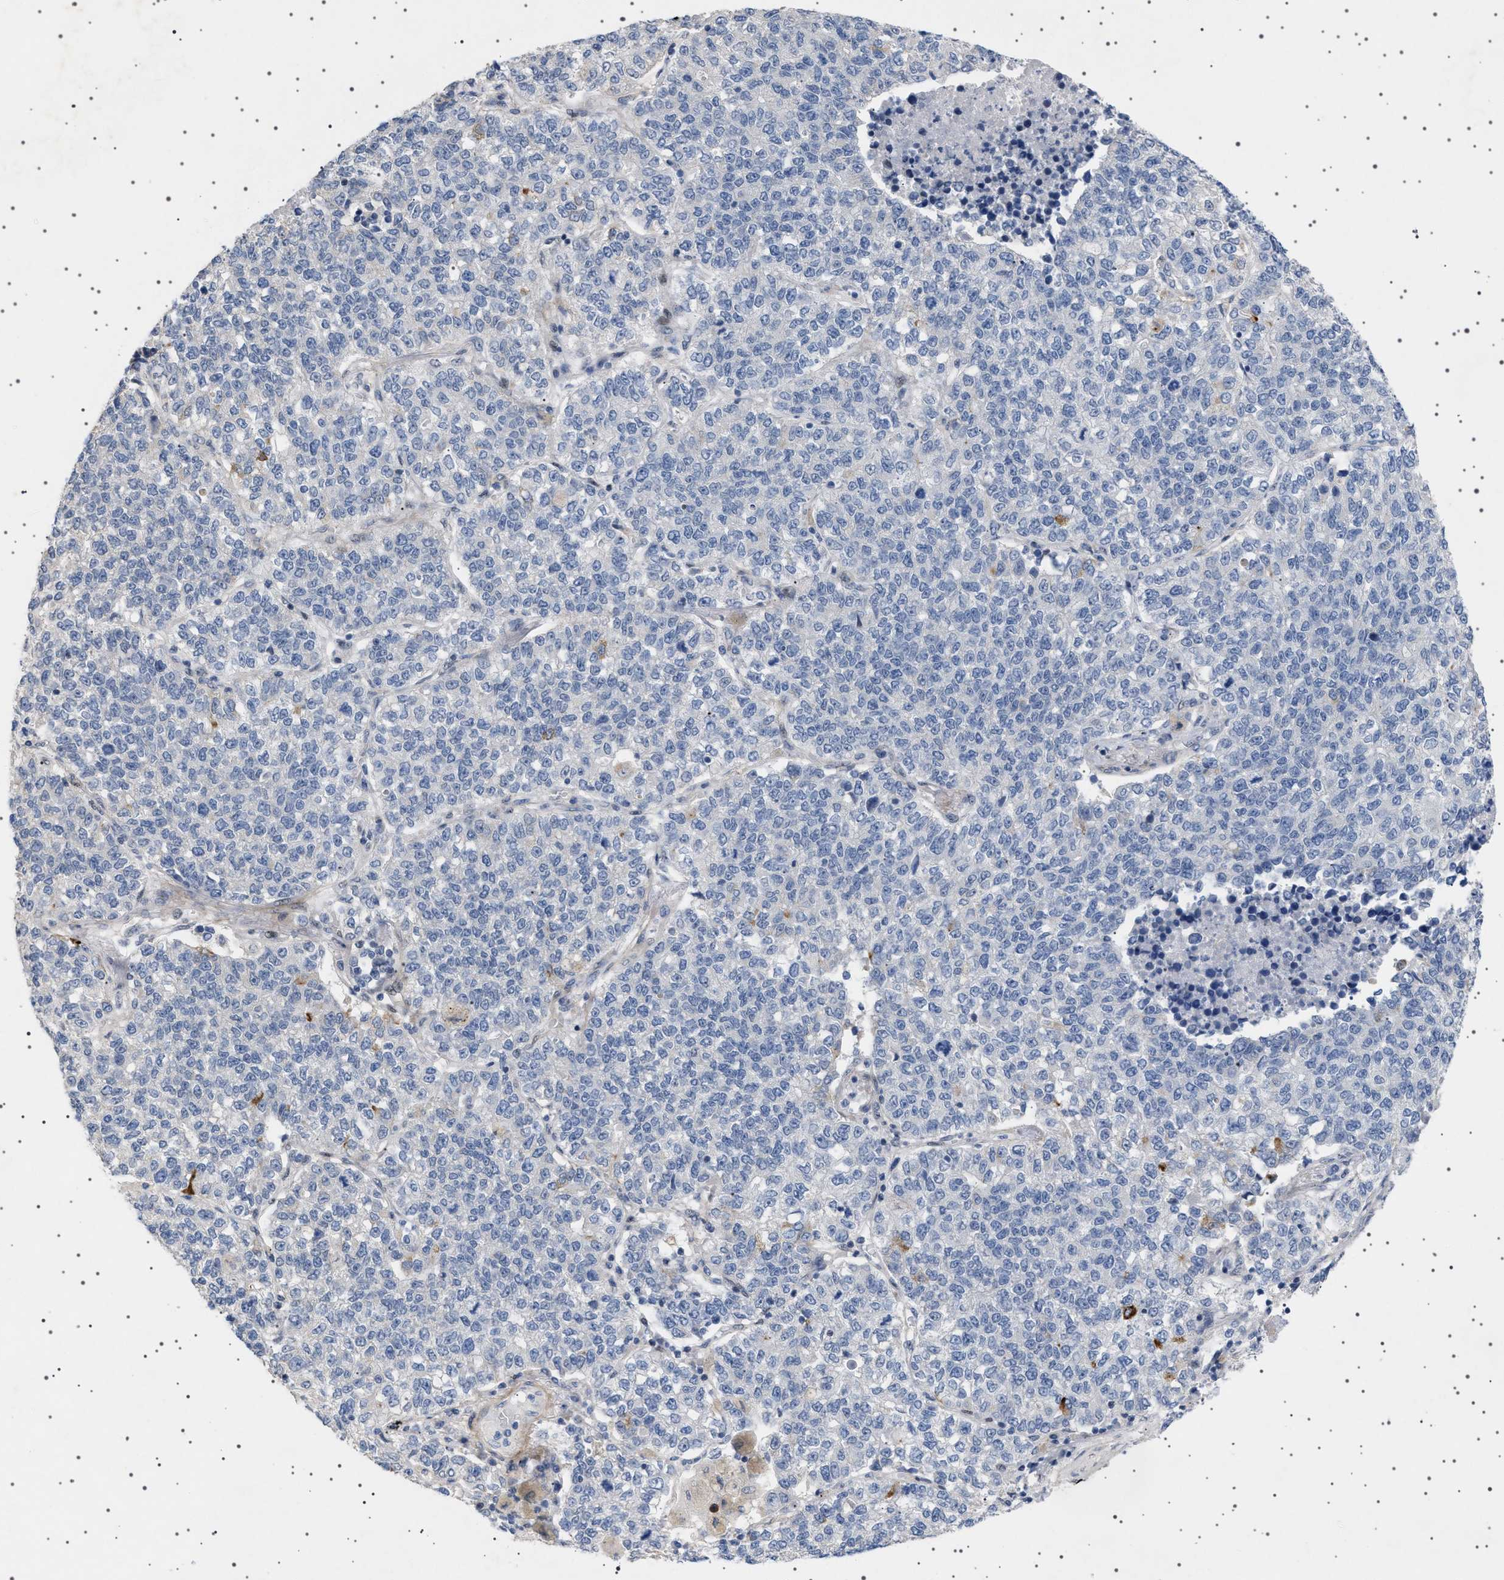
{"staining": {"intensity": "negative", "quantity": "none", "location": "none"}, "tissue": "lung cancer", "cell_type": "Tumor cells", "image_type": "cancer", "snomed": [{"axis": "morphology", "description": "Adenocarcinoma, NOS"}, {"axis": "topography", "description": "Lung"}], "caption": "This is an immunohistochemistry micrograph of lung adenocarcinoma. There is no positivity in tumor cells.", "gene": "HTR1A", "patient": {"sex": "male", "age": 49}}